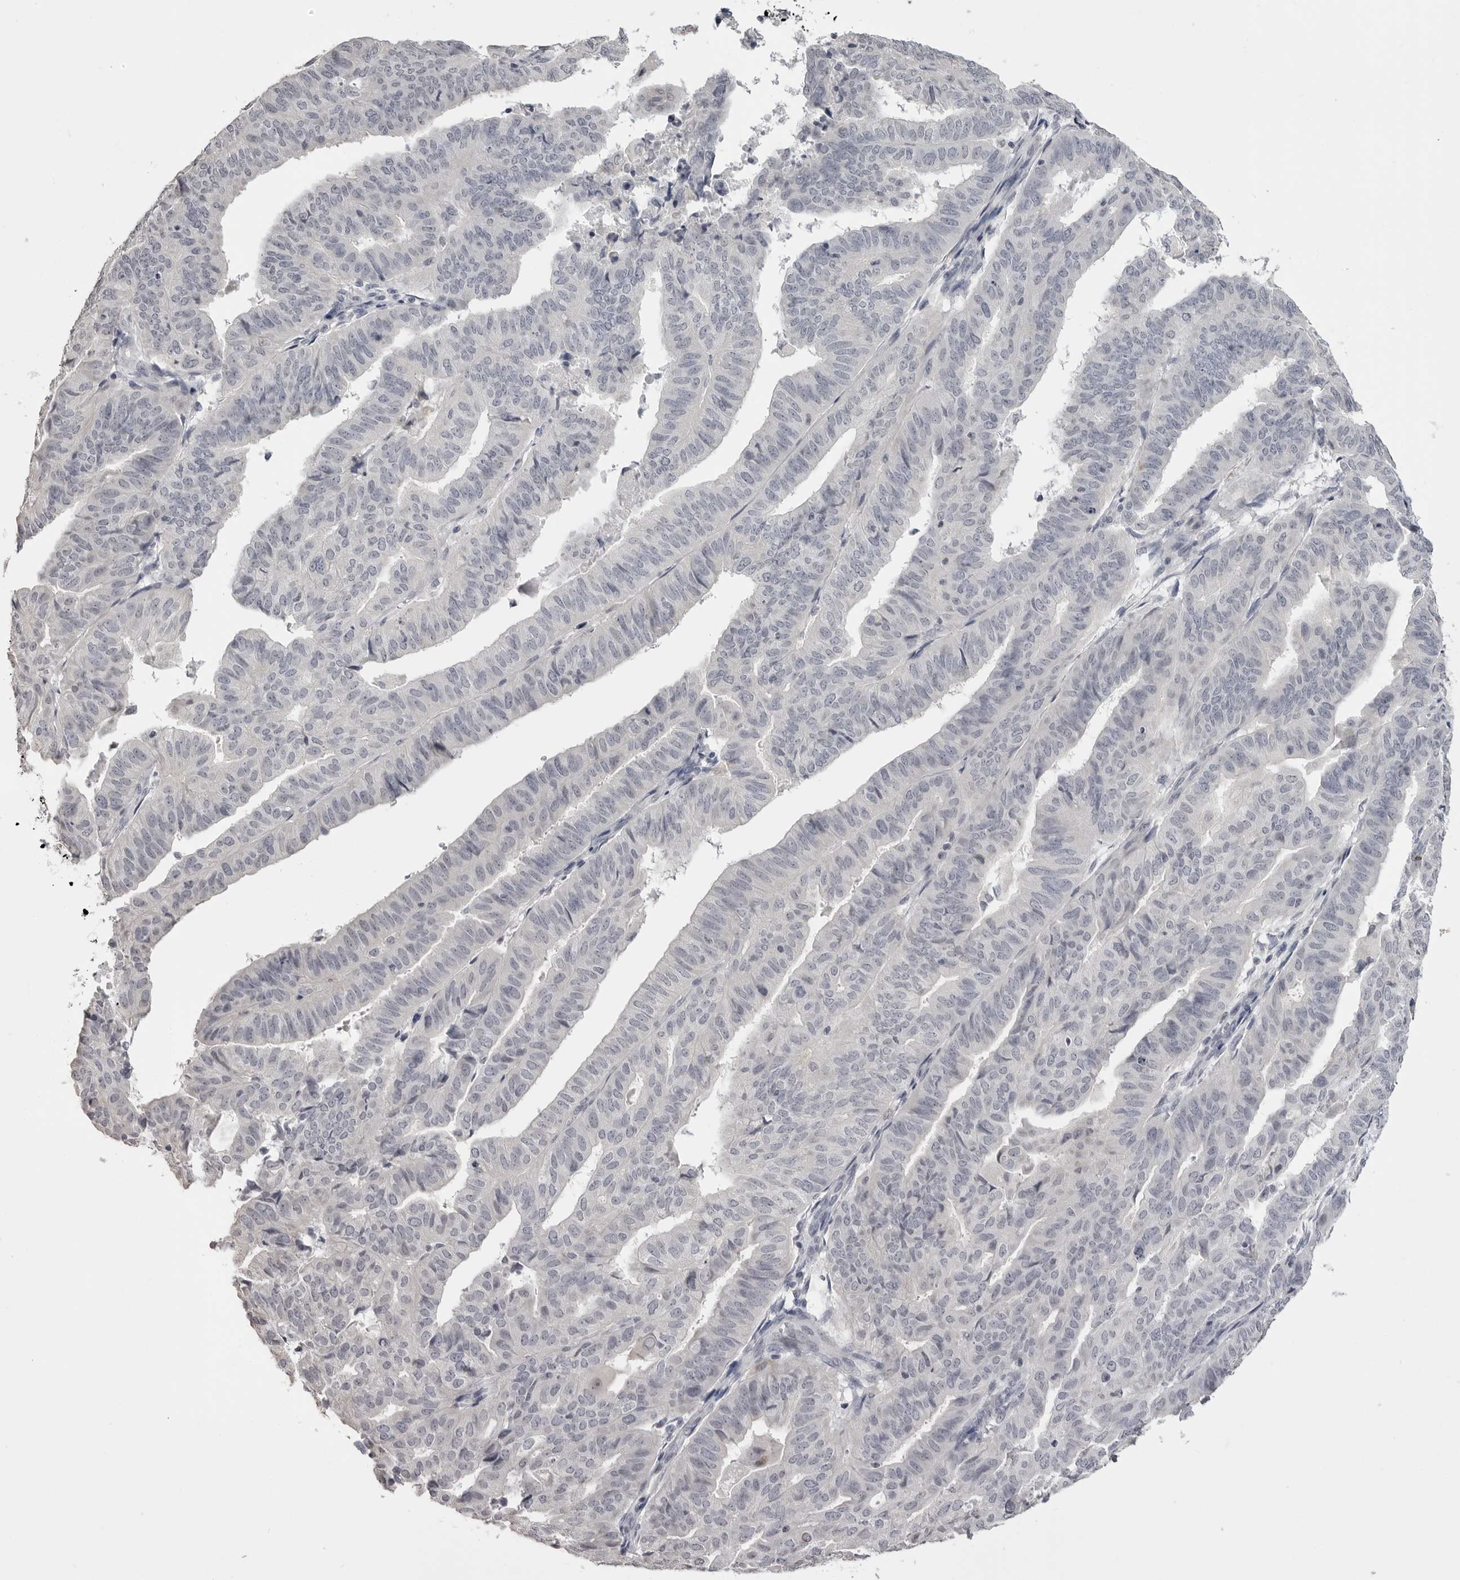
{"staining": {"intensity": "negative", "quantity": "none", "location": "none"}, "tissue": "endometrial cancer", "cell_type": "Tumor cells", "image_type": "cancer", "snomed": [{"axis": "morphology", "description": "Adenocarcinoma, NOS"}, {"axis": "topography", "description": "Endometrium"}], "caption": "A high-resolution micrograph shows IHC staining of adenocarcinoma (endometrial), which reveals no significant positivity in tumor cells.", "gene": "GPN2", "patient": {"sex": "female", "age": 51}}